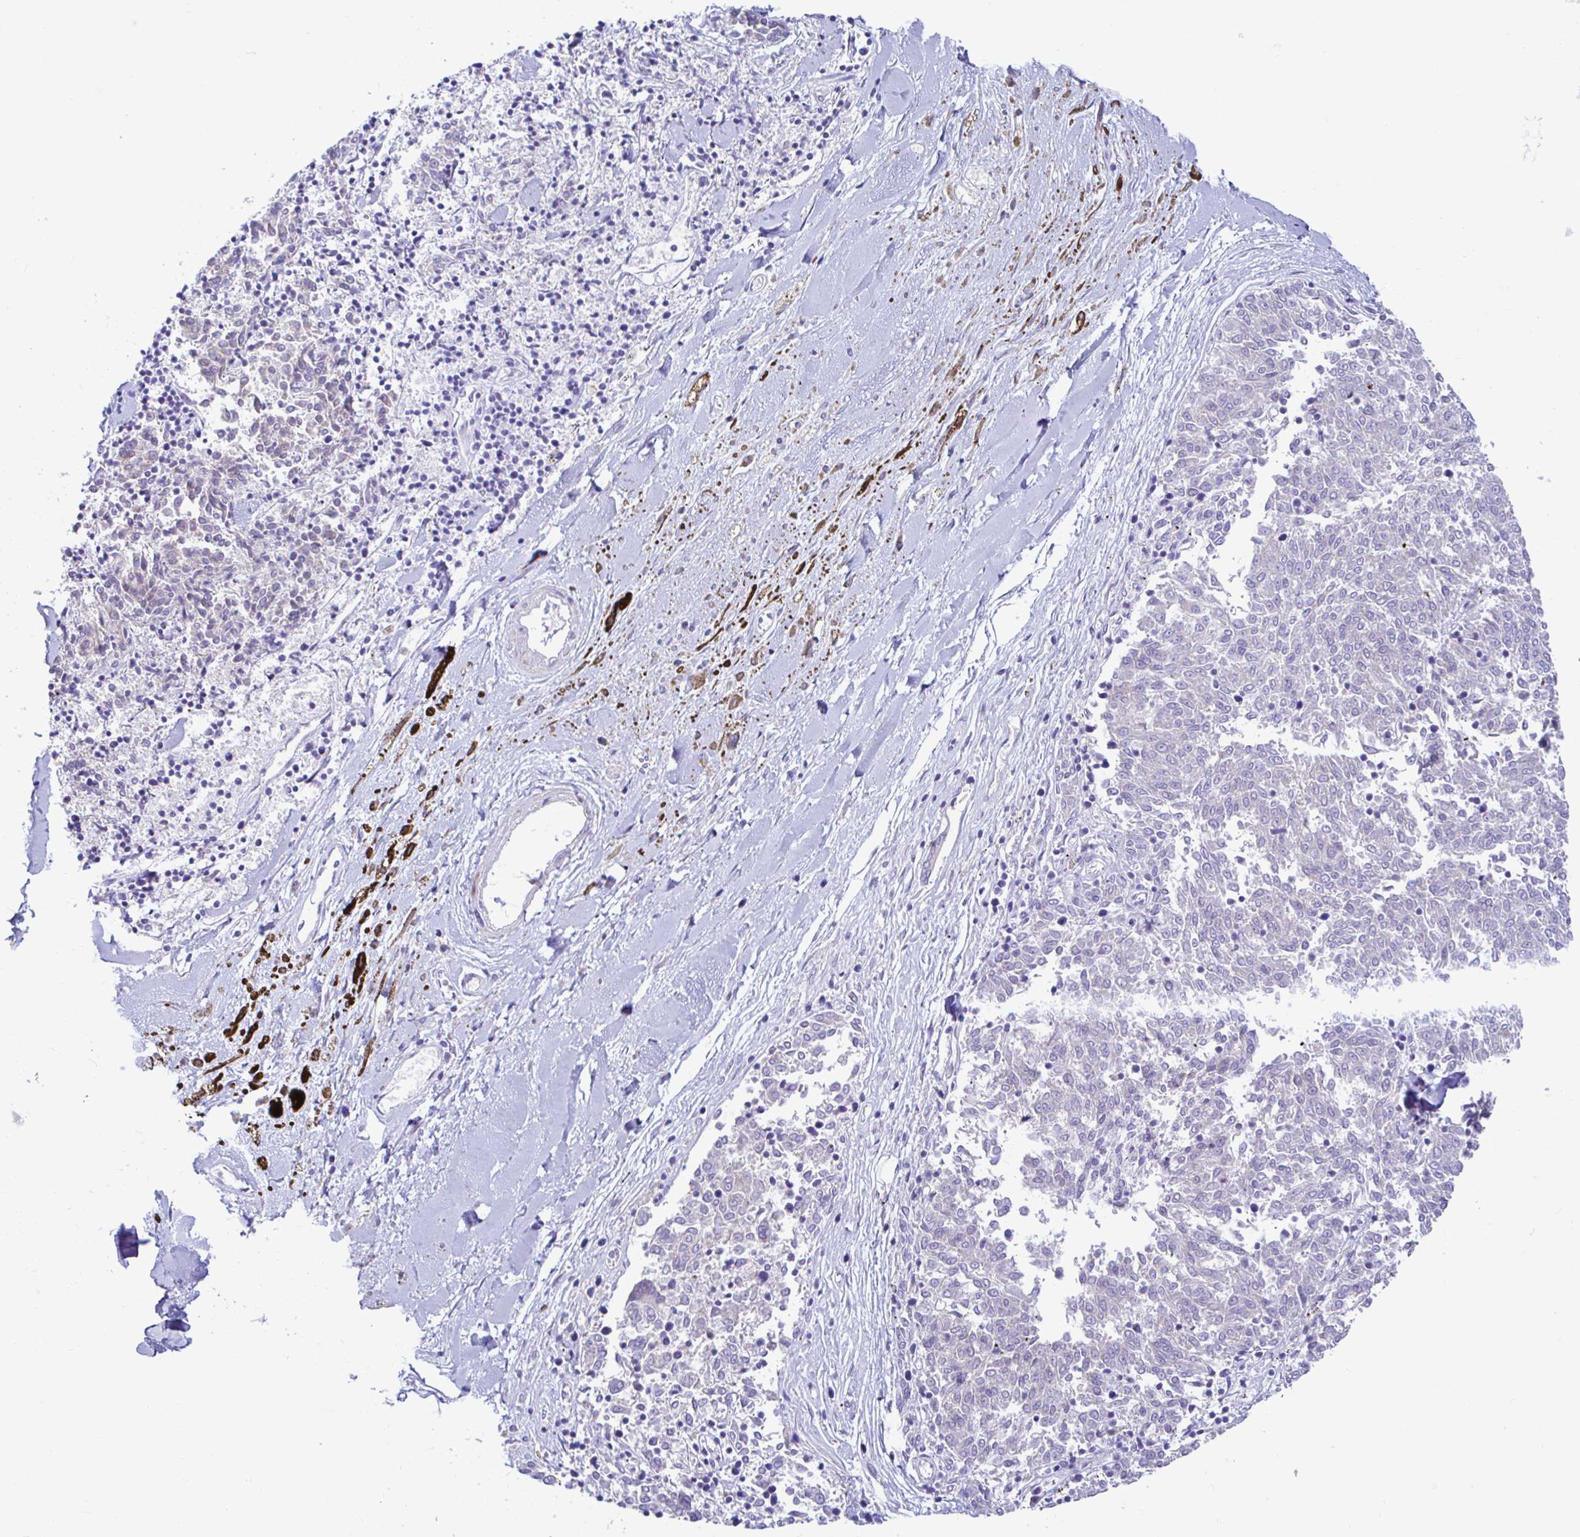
{"staining": {"intensity": "negative", "quantity": "none", "location": "none"}, "tissue": "melanoma", "cell_type": "Tumor cells", "image_type": "cancer", "snomed": [{"axis": "morphology", "description": "Malignant melanoma, NOS"}, {"axis": "topography", "description": "Skin"}], "caption": "The immunohistochemistry (IHC) image has no significant expression in tumor cells of malignant melanoma tissue. The staining is performed using DAB brown chromogen with nuclei counter-stained in using hematoxylin.", "gene": "NBPF3", "patient": {"sex": "female", "age": 72}}